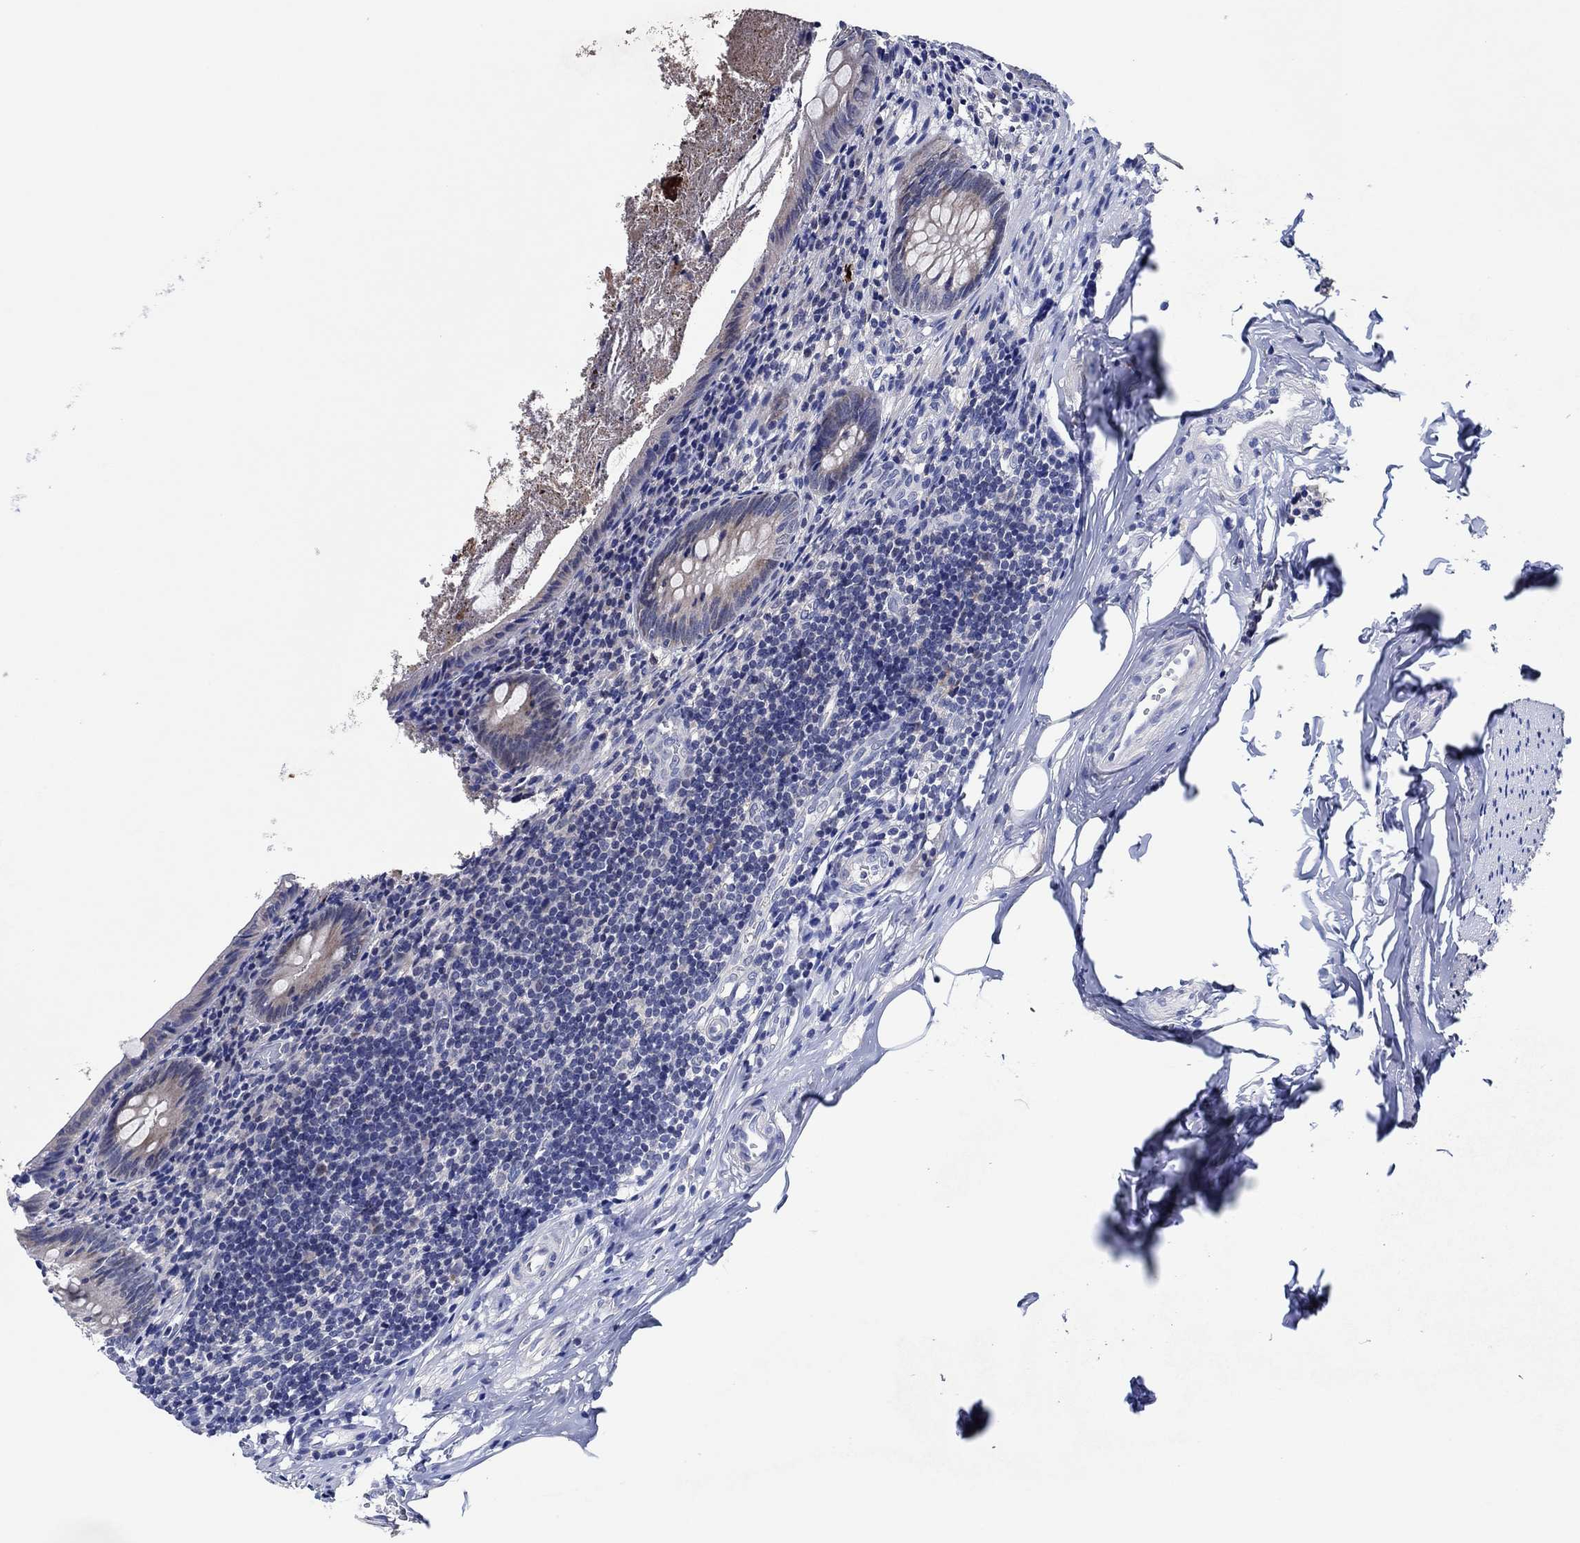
{"staining": {"intensity": "weak", "quantity": "25%-75%", "location": "cytoplasmic/membranous"}, "tissue": "appendix", "cell_type": "Glandular cells", "image_type": "normal", "snomed": [{"axis": "morphology", "description": "Normal tissue, NOS"}, {"axis": "topography", "description": "Appendix"}], "caption": "Appendix stained for a protein displays weak cytoplasmic/membranous positivity in glandular cells. The staining was performed using DAB, with brown indicating positive protein expression. Nuclei are stained blue with hematoxylin.", "gene": "PRRT3", "patient": {"sex": "female", "age": 23}}